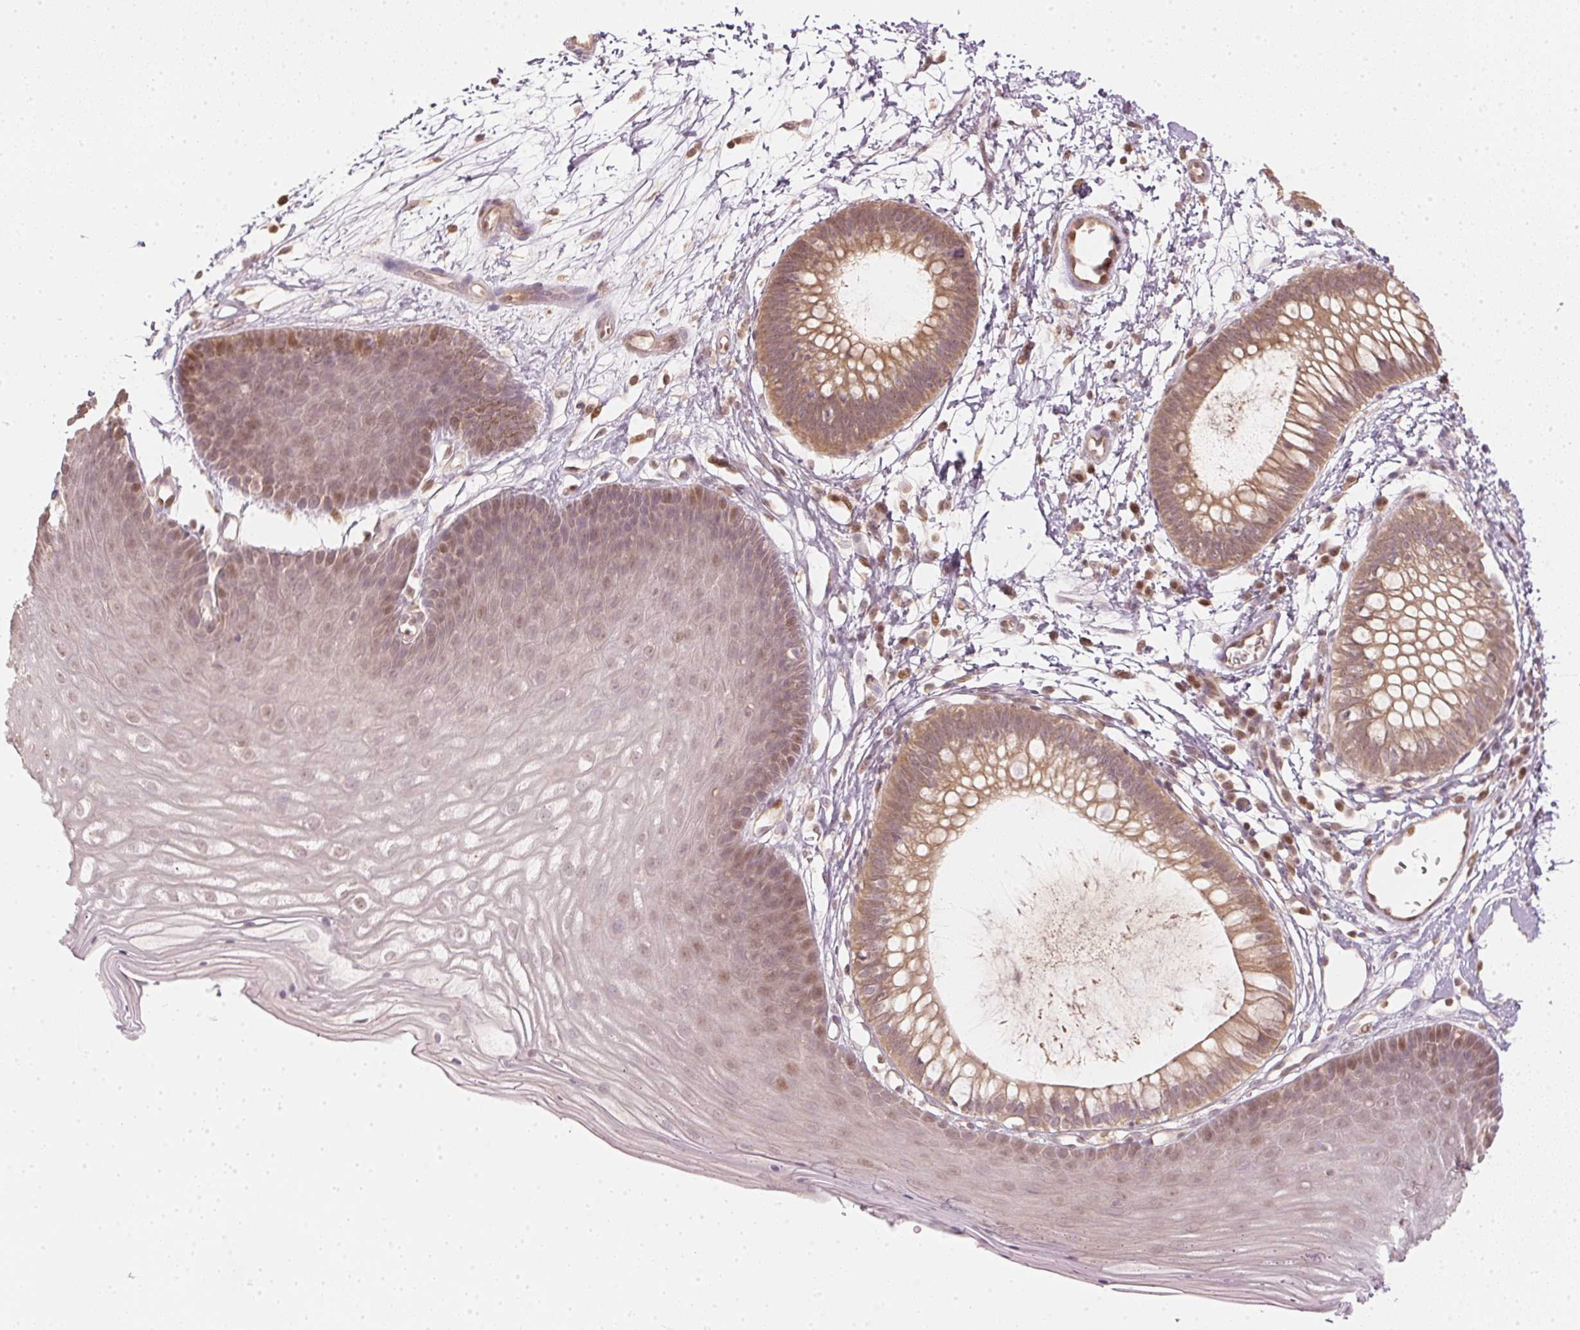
{"staining": {"intensity": "weak", "quantity": "25%-75%", "location": "nuclear"}, "tissue": "skin", "cell_type": "Epidermal cells", "image_type": "normal", "snomed": [{"axis": "morphology", "description": "Normal tissue, NOS"}, {"axis": "topography", "description": "Anal"}], "caption": "Skin stained for a protein reveals weak nuclear positivity in epidermal cells. (DAB IHC with brightfield microscopy, high magnification).", "gene": "UBE2L3", "patient": {"sex": "male", "age": 53}}